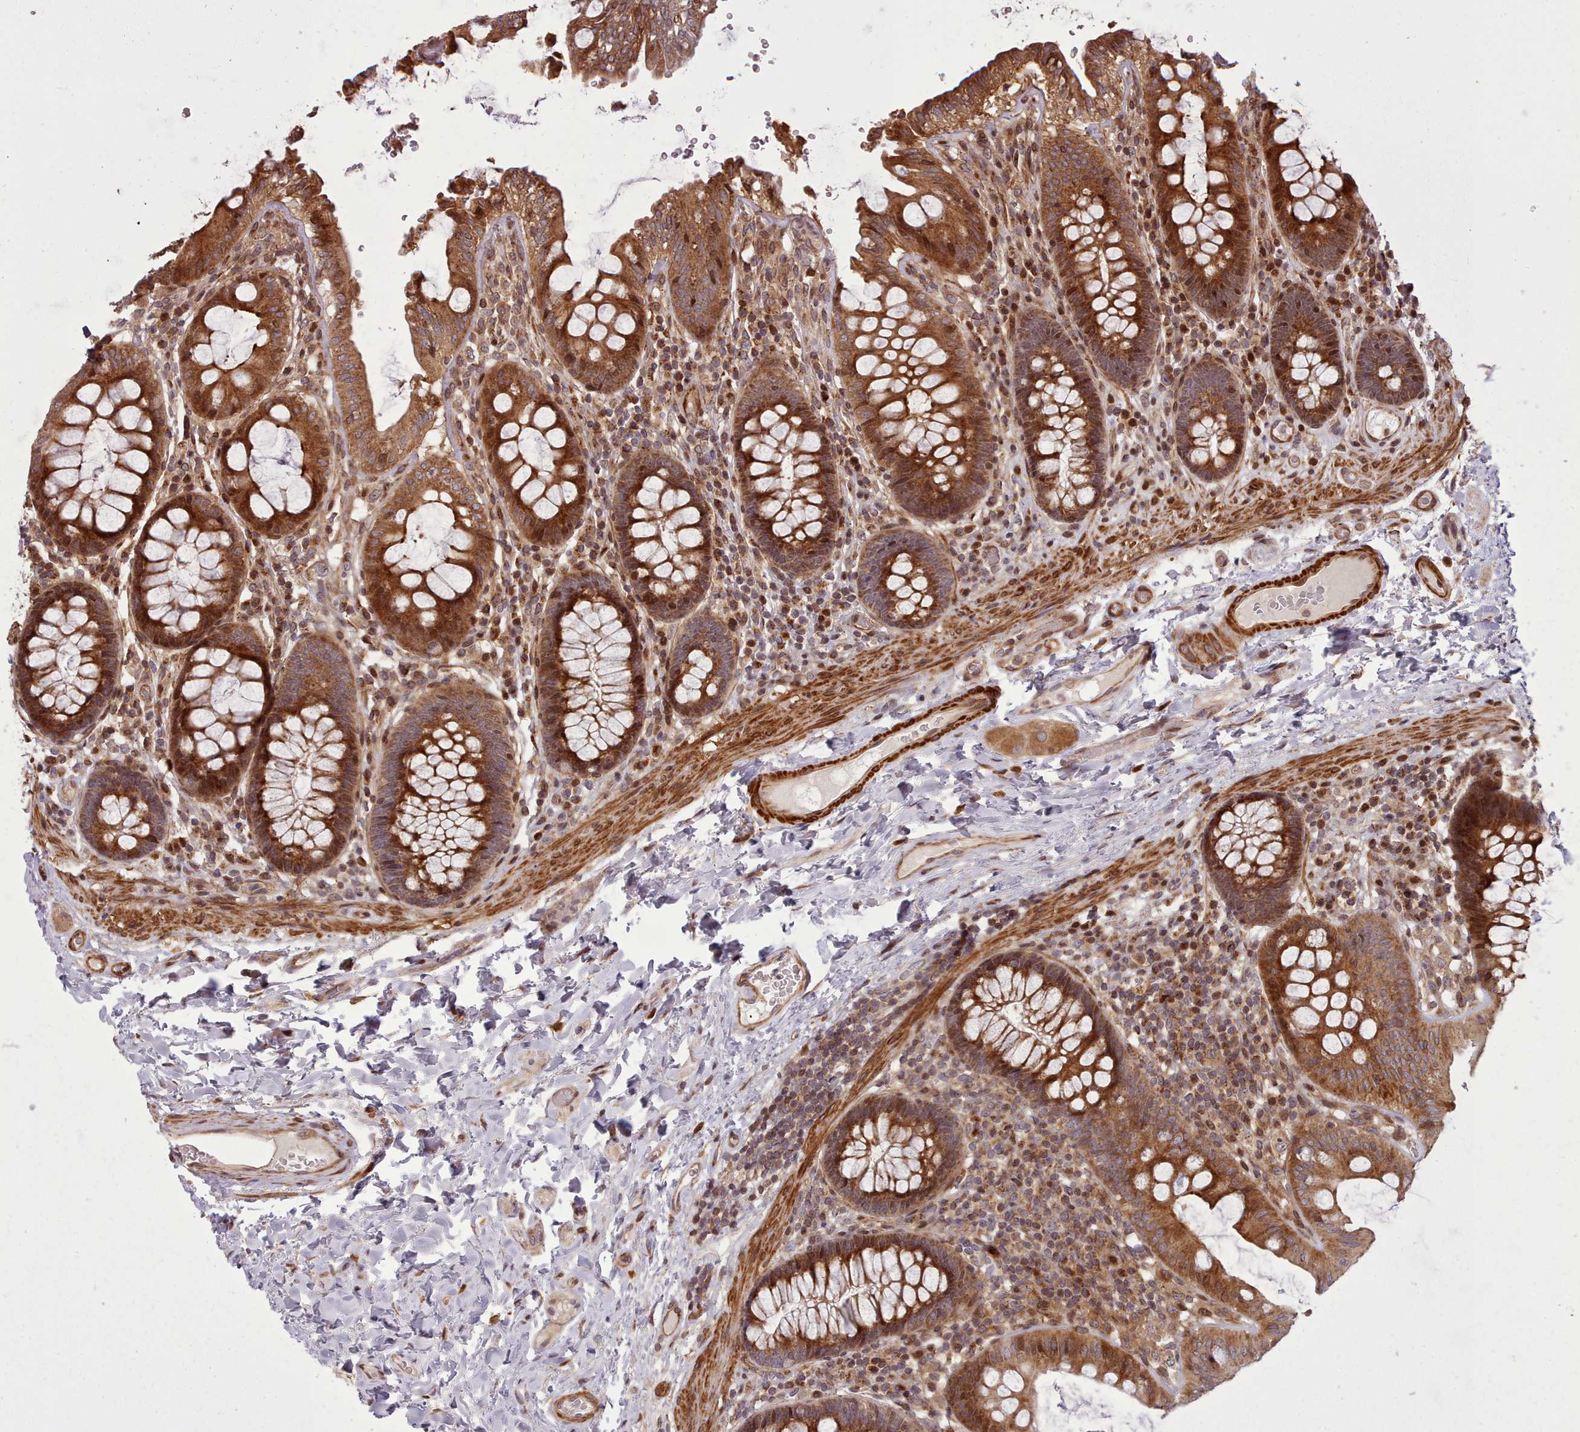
{"staining": {"intensity": "moderate", "quantity": ">75%", "location": "cytoplasmic/membranous,nuclear"}, "tissue": "colon", "cell_type": "Endothelial cells", "image_type": "normal", "snomed": [{"axis": "morphology", "description": "Normal tissue, NOS"}, {"axis": "topography", "description": "Colon"}], "caption": "Immunohistochemistry (IHC) histopathology image of benign colon stained for a protein (brown), which exhibits medium levels of moderate cytoplasmic/membranous,nuclear expression in about >75% of endothelial cells.", "gene": "NLRP7", "patient": {"sex": "male", "age": 84}}